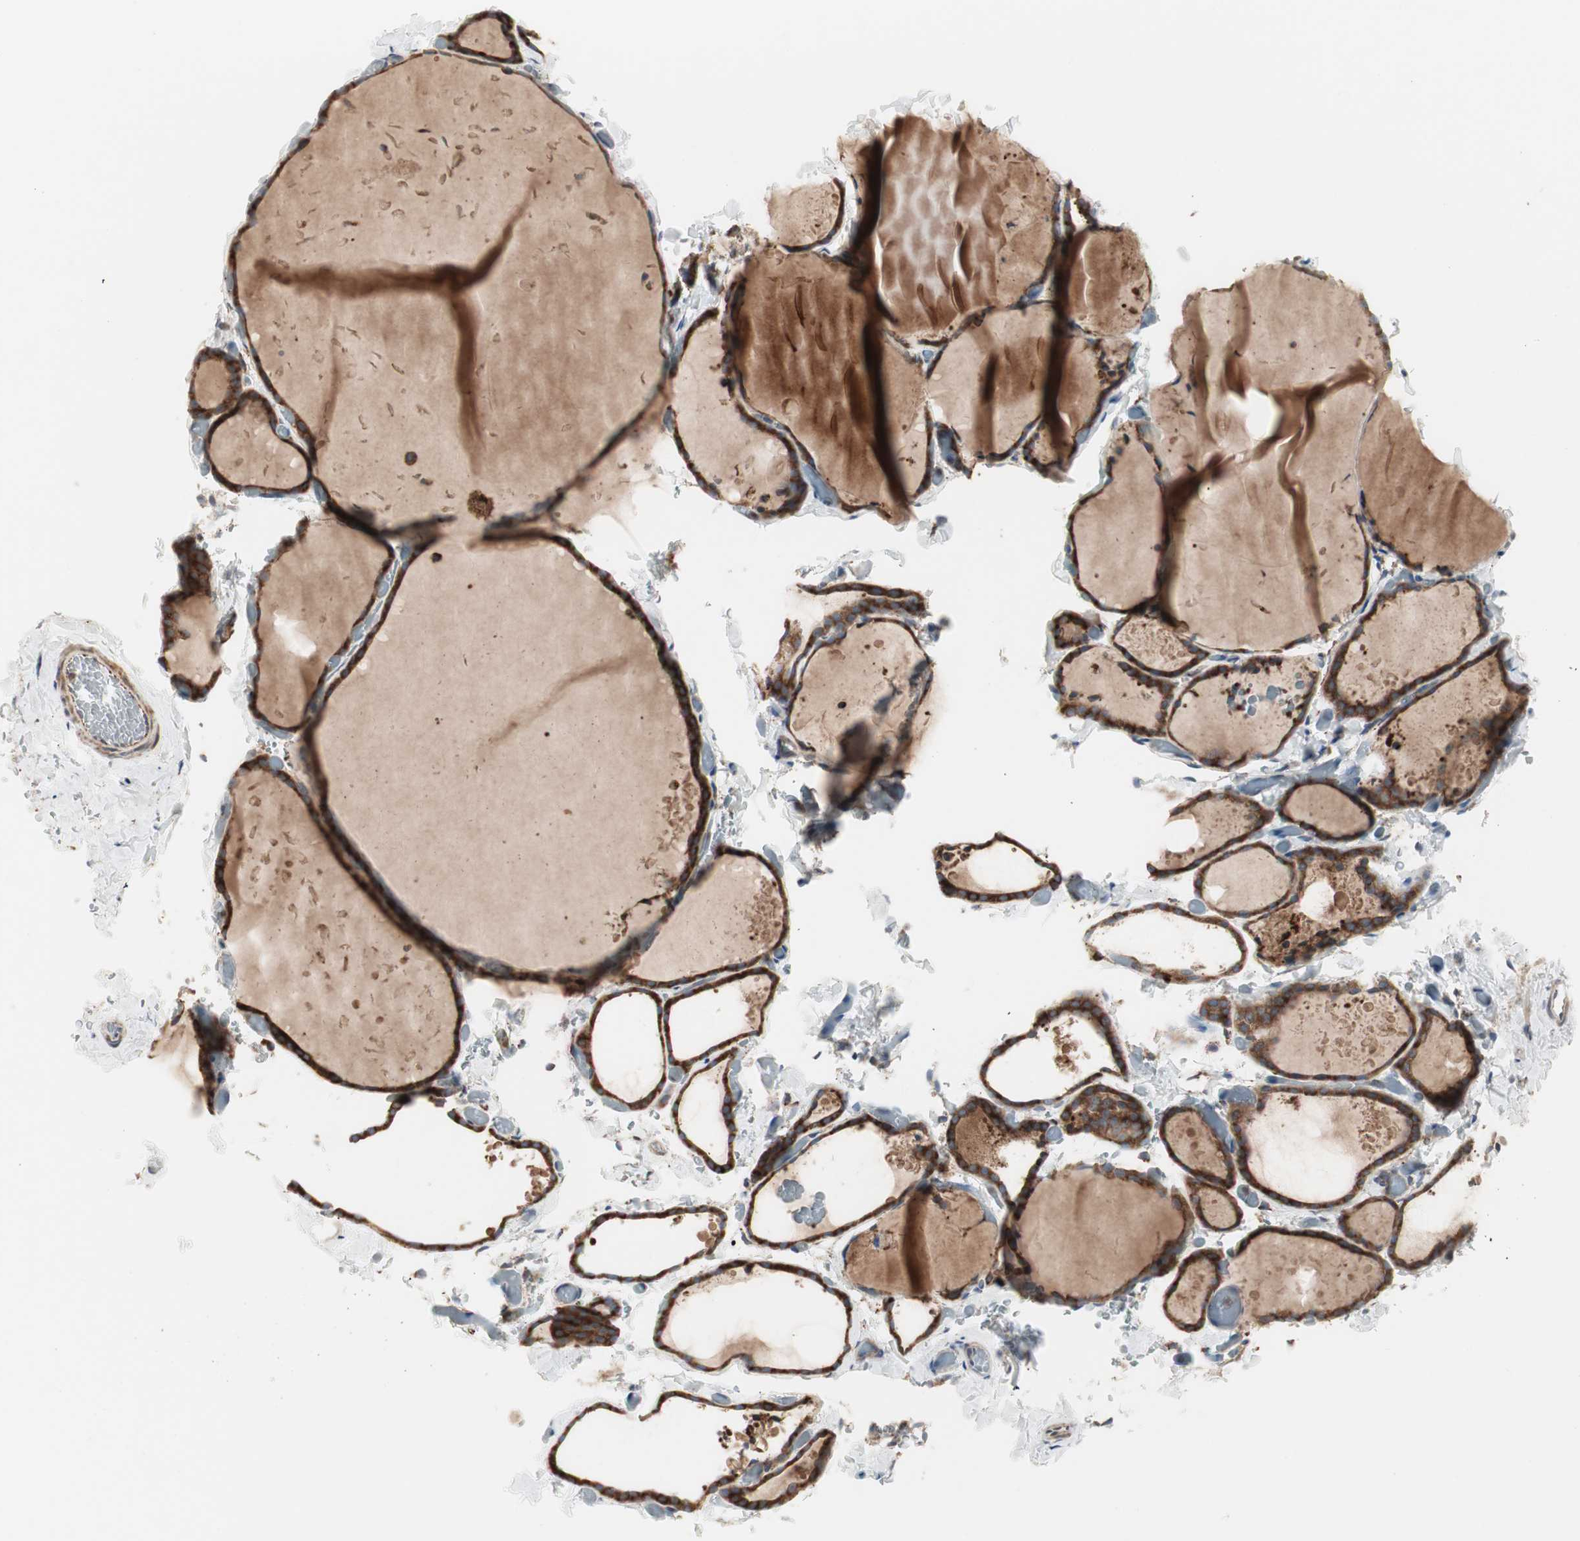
{"staining": {"intensity": "strong", "quantity": ">75%", "location": "cytoplasmic/membranous"}, "tissue": "thyroid gland", "cell_type": "Glandular cells", "image_type": "normal", "snomed": [{"axis": "morphology", "description": "Normal tissue, NOS"}, {"axis": "topography", "description": "Thyroid gland"}], "caption": "Protein expression analysis of normal human thyroid gland reveals strong cytoplasmic/membranous staining in about >75% of glandular cells. The staining is performed using DAB (3,3'-diaminobenzidine) brown chromogen to label protein expression. The nuclei are counter-stained blue using hematoxylin.", "gene": "H6PD", "patient": {"sex": "female", "age": 22}}